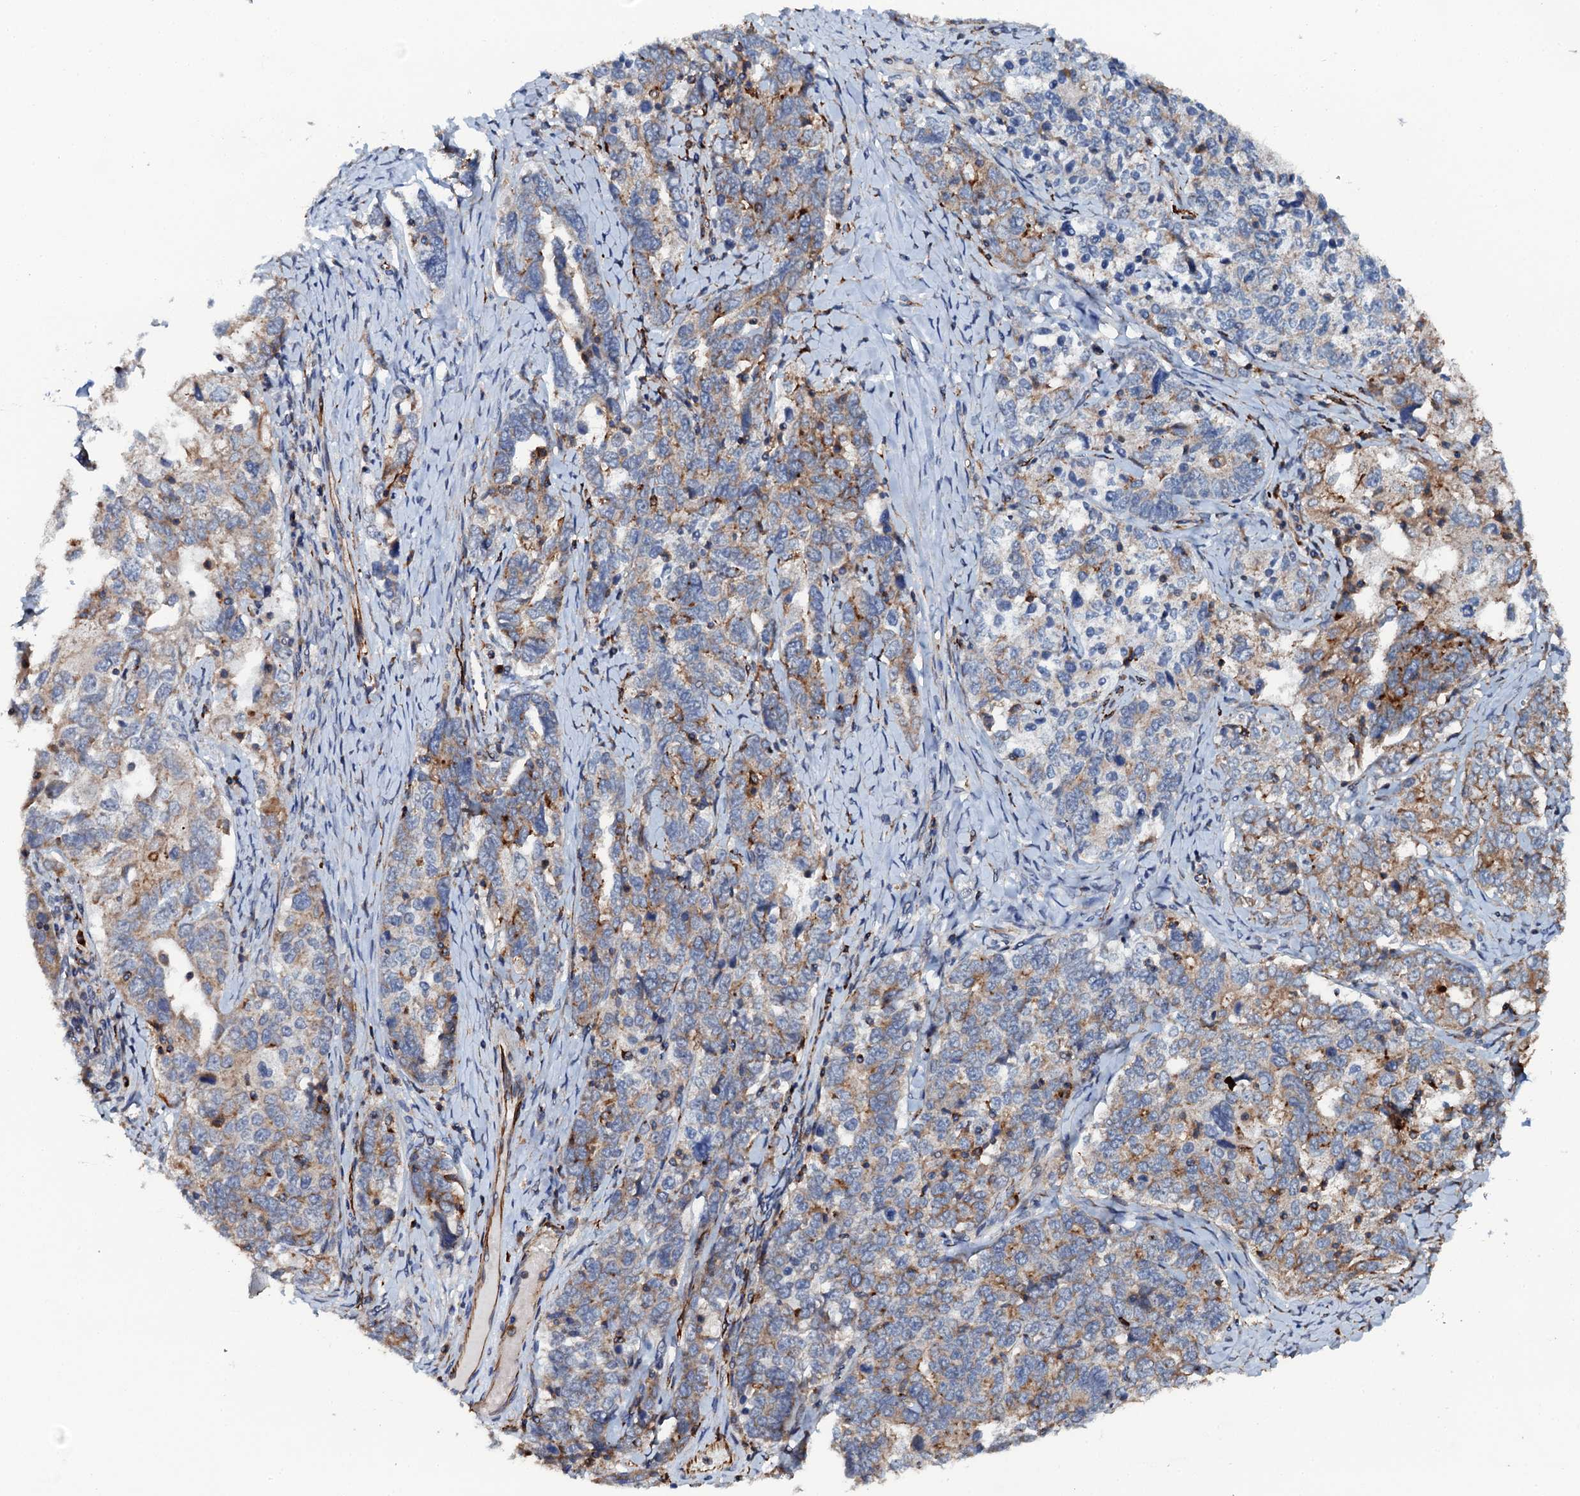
{"staining": {"intensity": "moderate", "quantity": "25%-75%", "location": "cytoplasmic/membranous"}, "tissue": "ovarian cancer", "cell_type": "Tumor cells", "image_type": "cancer", "snomed": [{"axis": "morphology", "description": "Carcinoma, endometroid"}, {"axis": "topography", "description": "Ovary"}], "caption": "Brown immunohistochemical staining in human endometroid carcinoma (ovarian) demonstrates moderate cytoplasmic/membranous expression in approximately 25%-75% of tumor cells.", "gene": "VAMP8", "patient": {"sex": "female", "age": 62}}